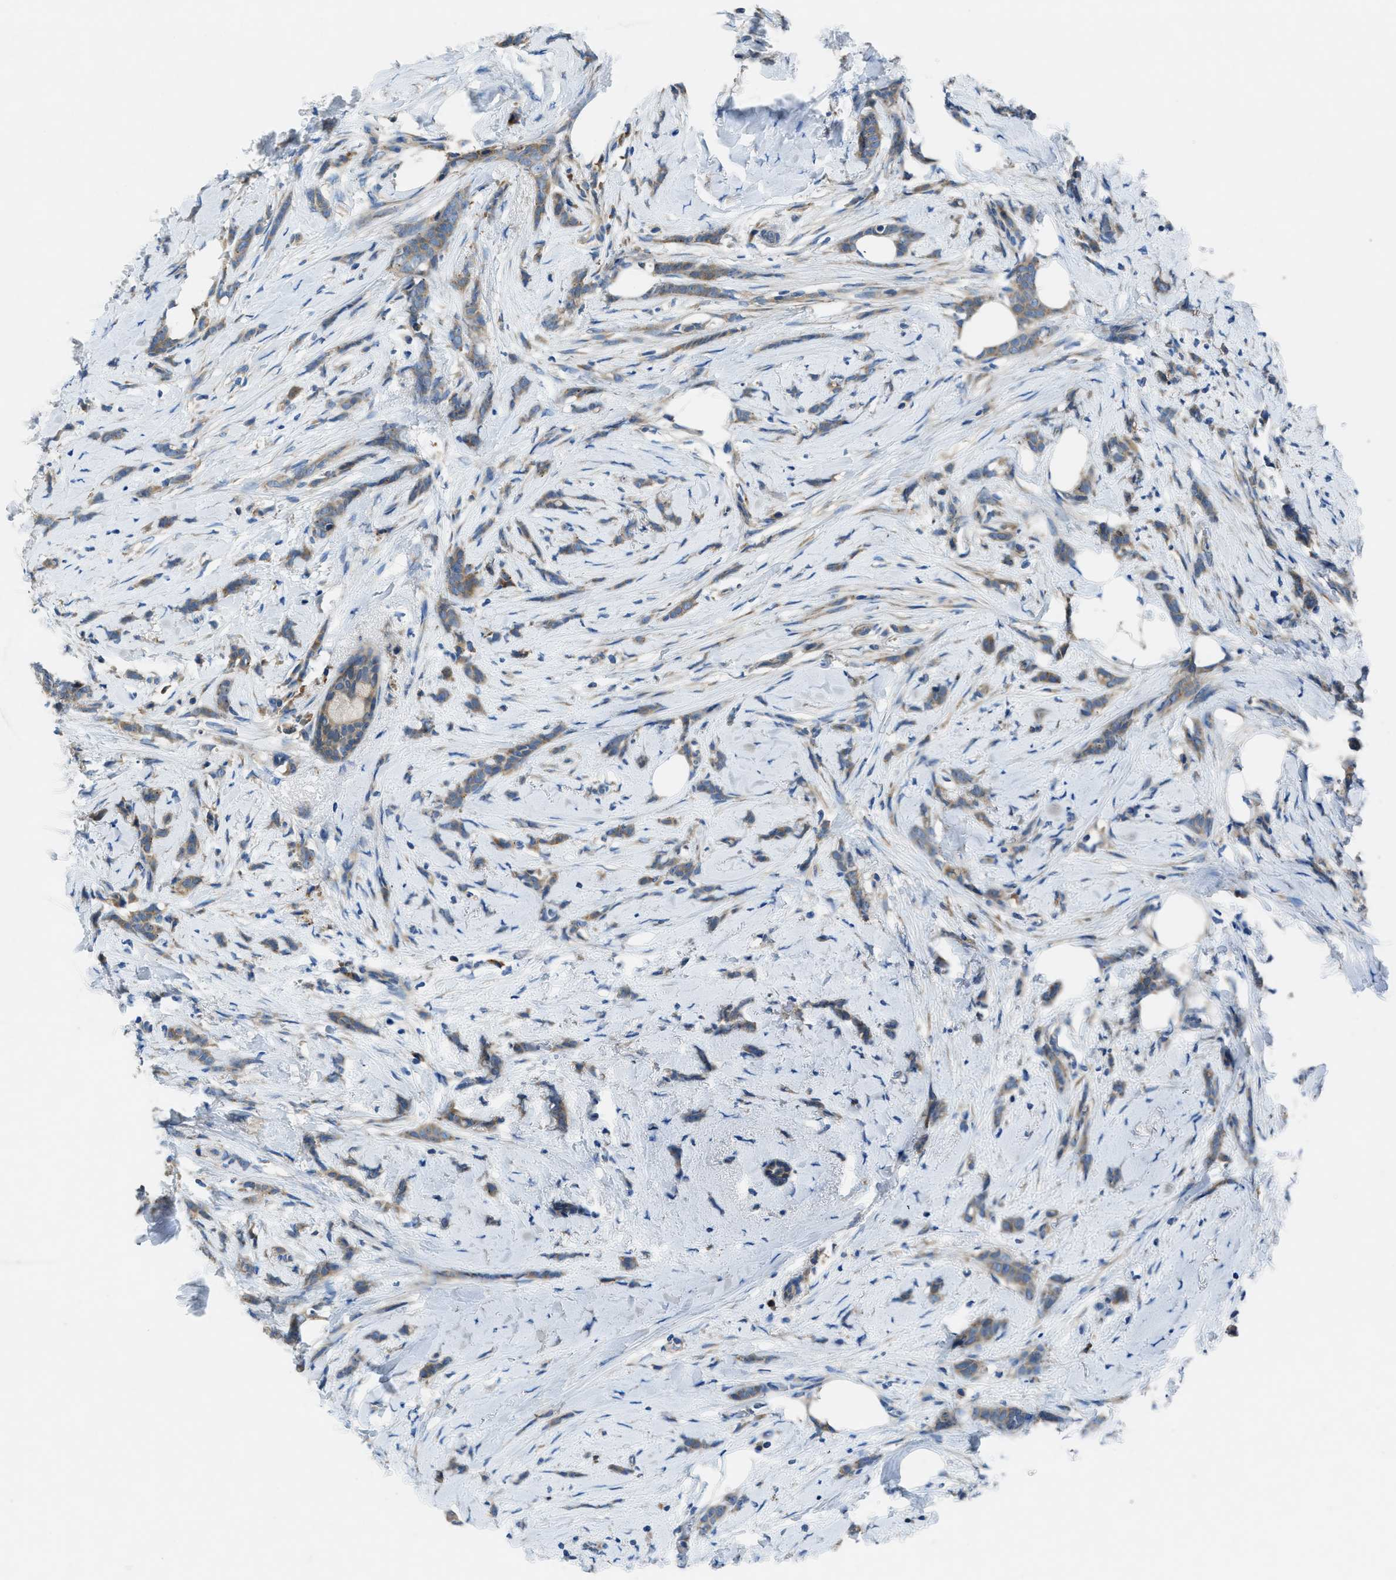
{"staining": {"intensity": "moderate", "quantity": ">75%", "location": "cytoplasmic/membranous"}, "tissue": "breast cancer", "cell_type": "Tumor cells", "image_type": "cancer", "snomed": [{"axis": "morphology", "description": "Lobular carcinoma, in situ"}, {"axis": "morphology", "description": "Lobular carcinoma"}, {"axis": "topography", "description": "Breast"}], "caption": "Protein expression analysis of human breast cancer reveals moderate cytoplasmic/membranous expression in about >75% of tumor cells.", "gene": "MAP3K20", "patient": {"sex": "female", "age": 41}}